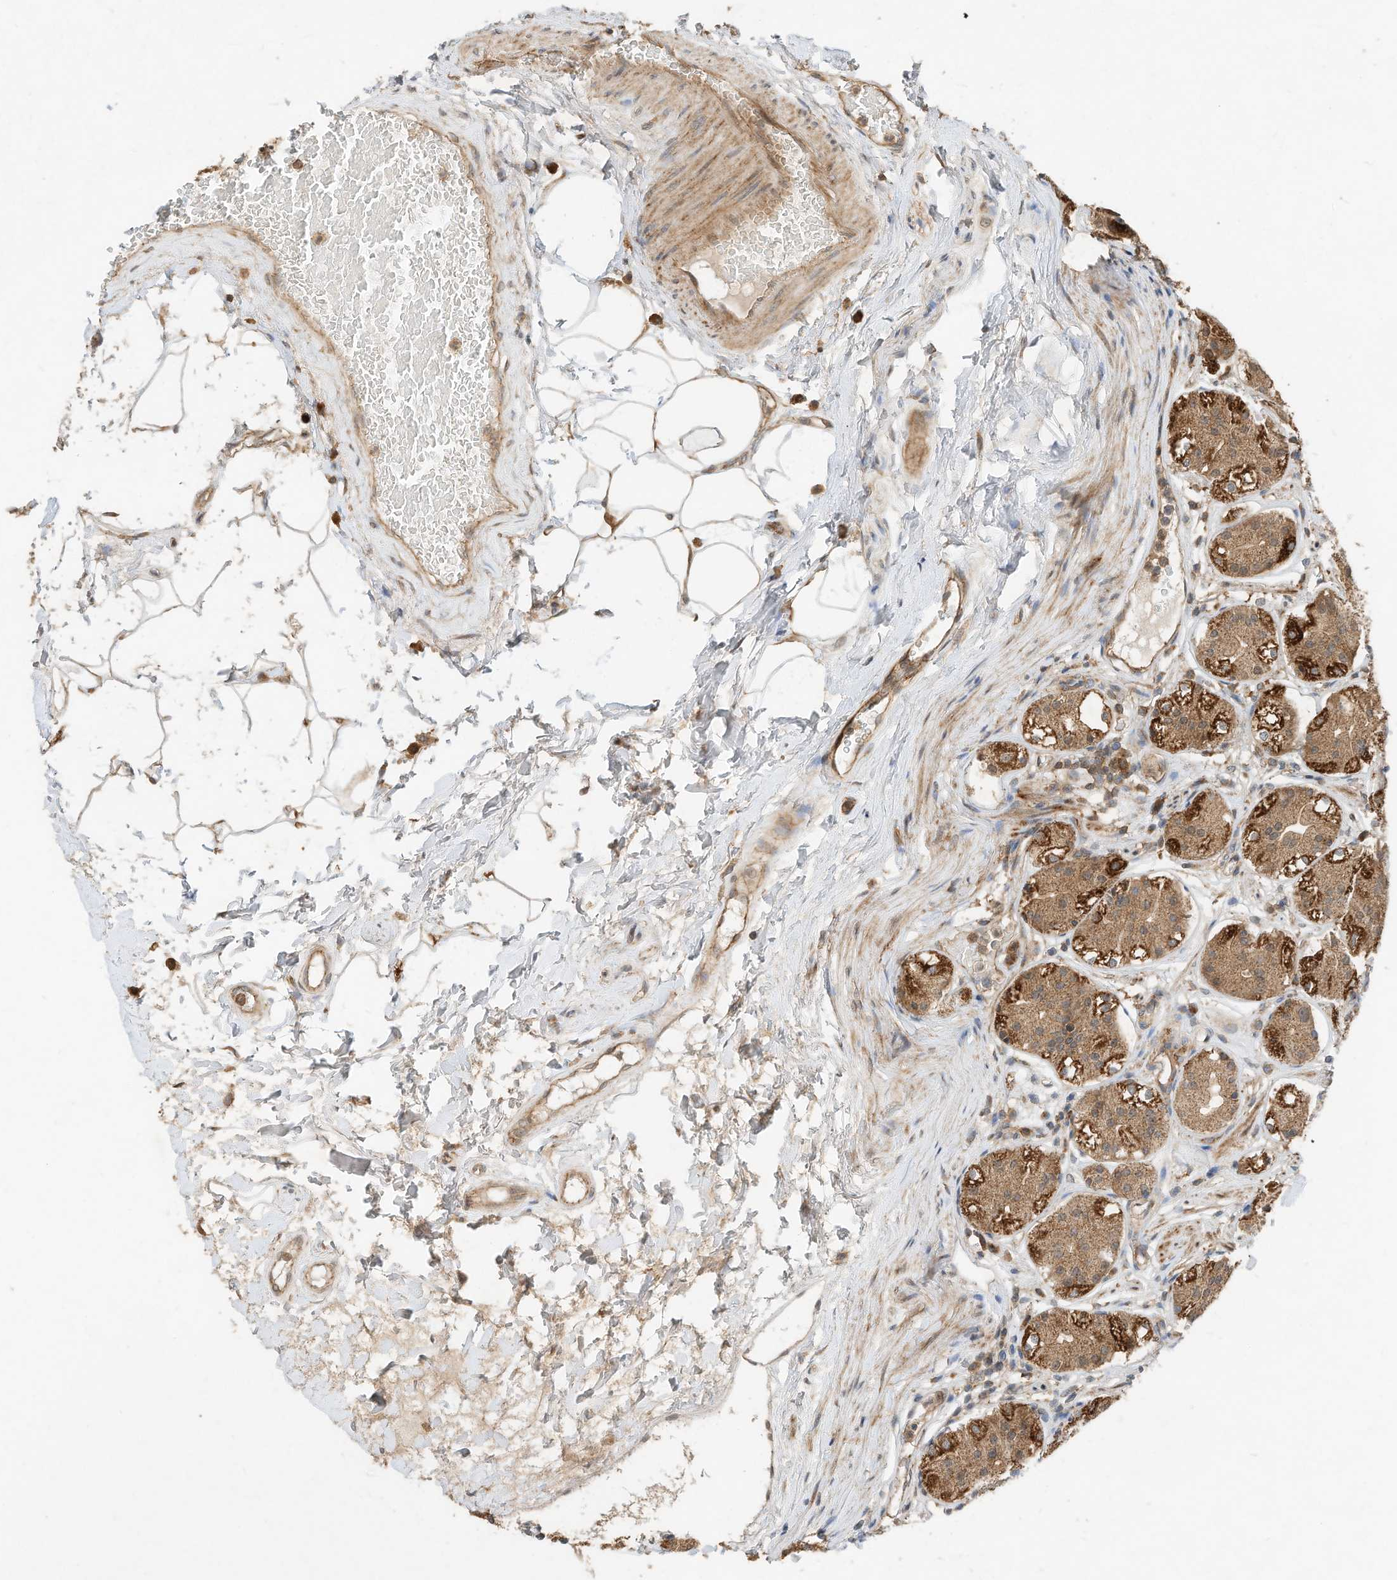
{"staining": {"intensity": "moderate", "quantity": ">75%", "location": "cytoplasmic/membranous"}, "tissue": "stomach", "cell_type": "Glandular cells", "image_type": "normal", "snomed": [{"axis": "morphology", "description": "Normal tissue, NOS"}, {"axis": "topography", "description": "Stomach"}, {"axis": "topography", "description": "Stomach, lower"}], "caption": "A high-resolution histopathology image shows IHC staining of normal stomach, which displays moderate cytoplasmic/membranous positivity in approximately >75% of glandular cells.", "gene": "CPAMD8", "patient": {"sex": "female", "age": 56}}